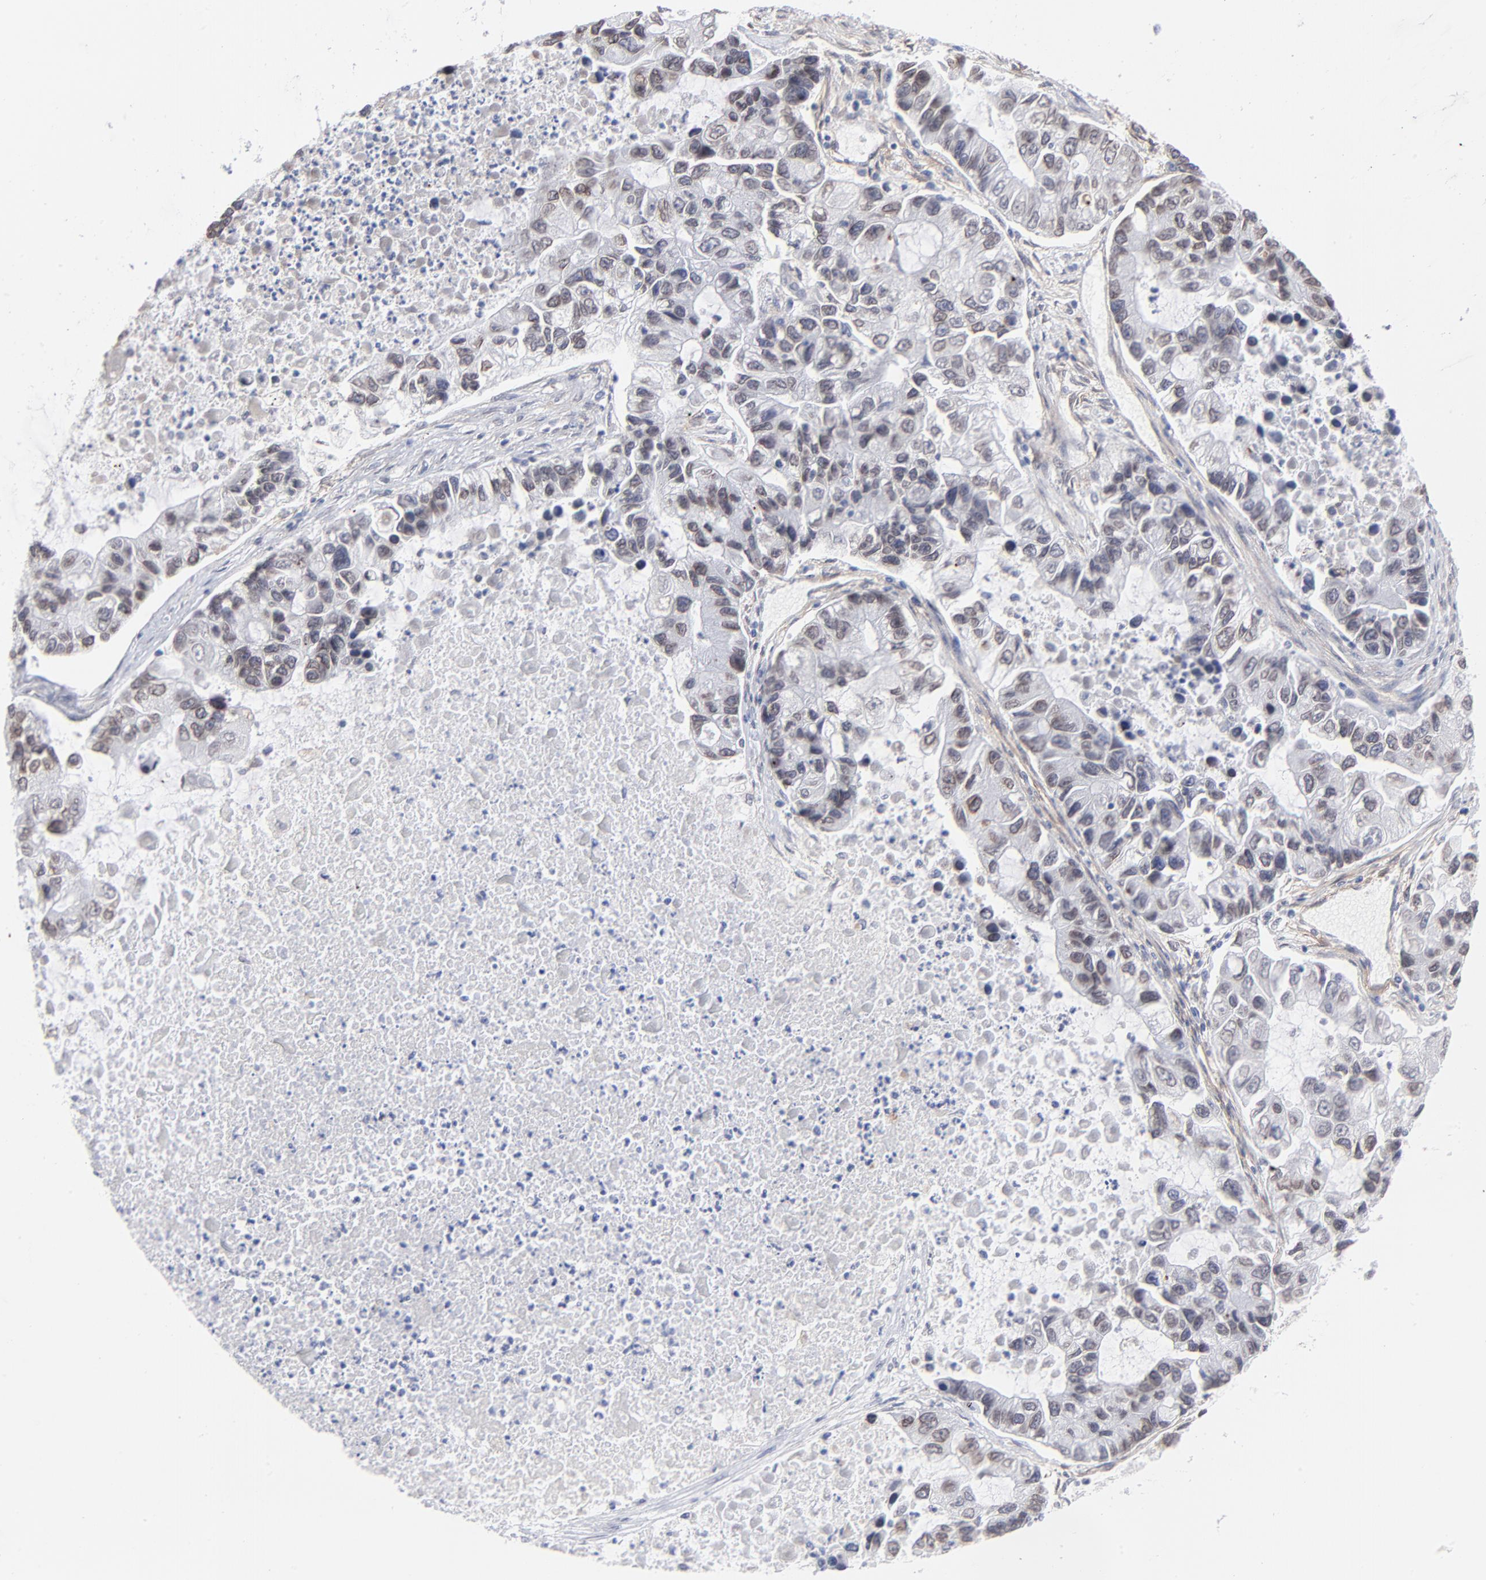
{"staining": {"intensity": "moderate", "quantity": "<25%", "location": "cytoplasmic/membranous,nuclear"}, "tissue": "lung cancer", "cell_type": "Tumor cells", "image_type": "cancer", "snomed": [{"axis": "morphology", "description": "Adenocarcinoma, NOS"}, {"axis": "topography", "description": "Lung"}], "caption": "IHC image of neoplastic tissue: human lung adenocarcinoma stained using immunohistochemistry (IHC) exhibits low levels of moderate protein expression localized specifically in the cytoplasmic/membranous and nuclear of tumor cells, appearing as a cytoplasmic/membranous and nuclear brown color.", "gene": "PDGFRB", "patient": {"sex": "female", "age": 51}}